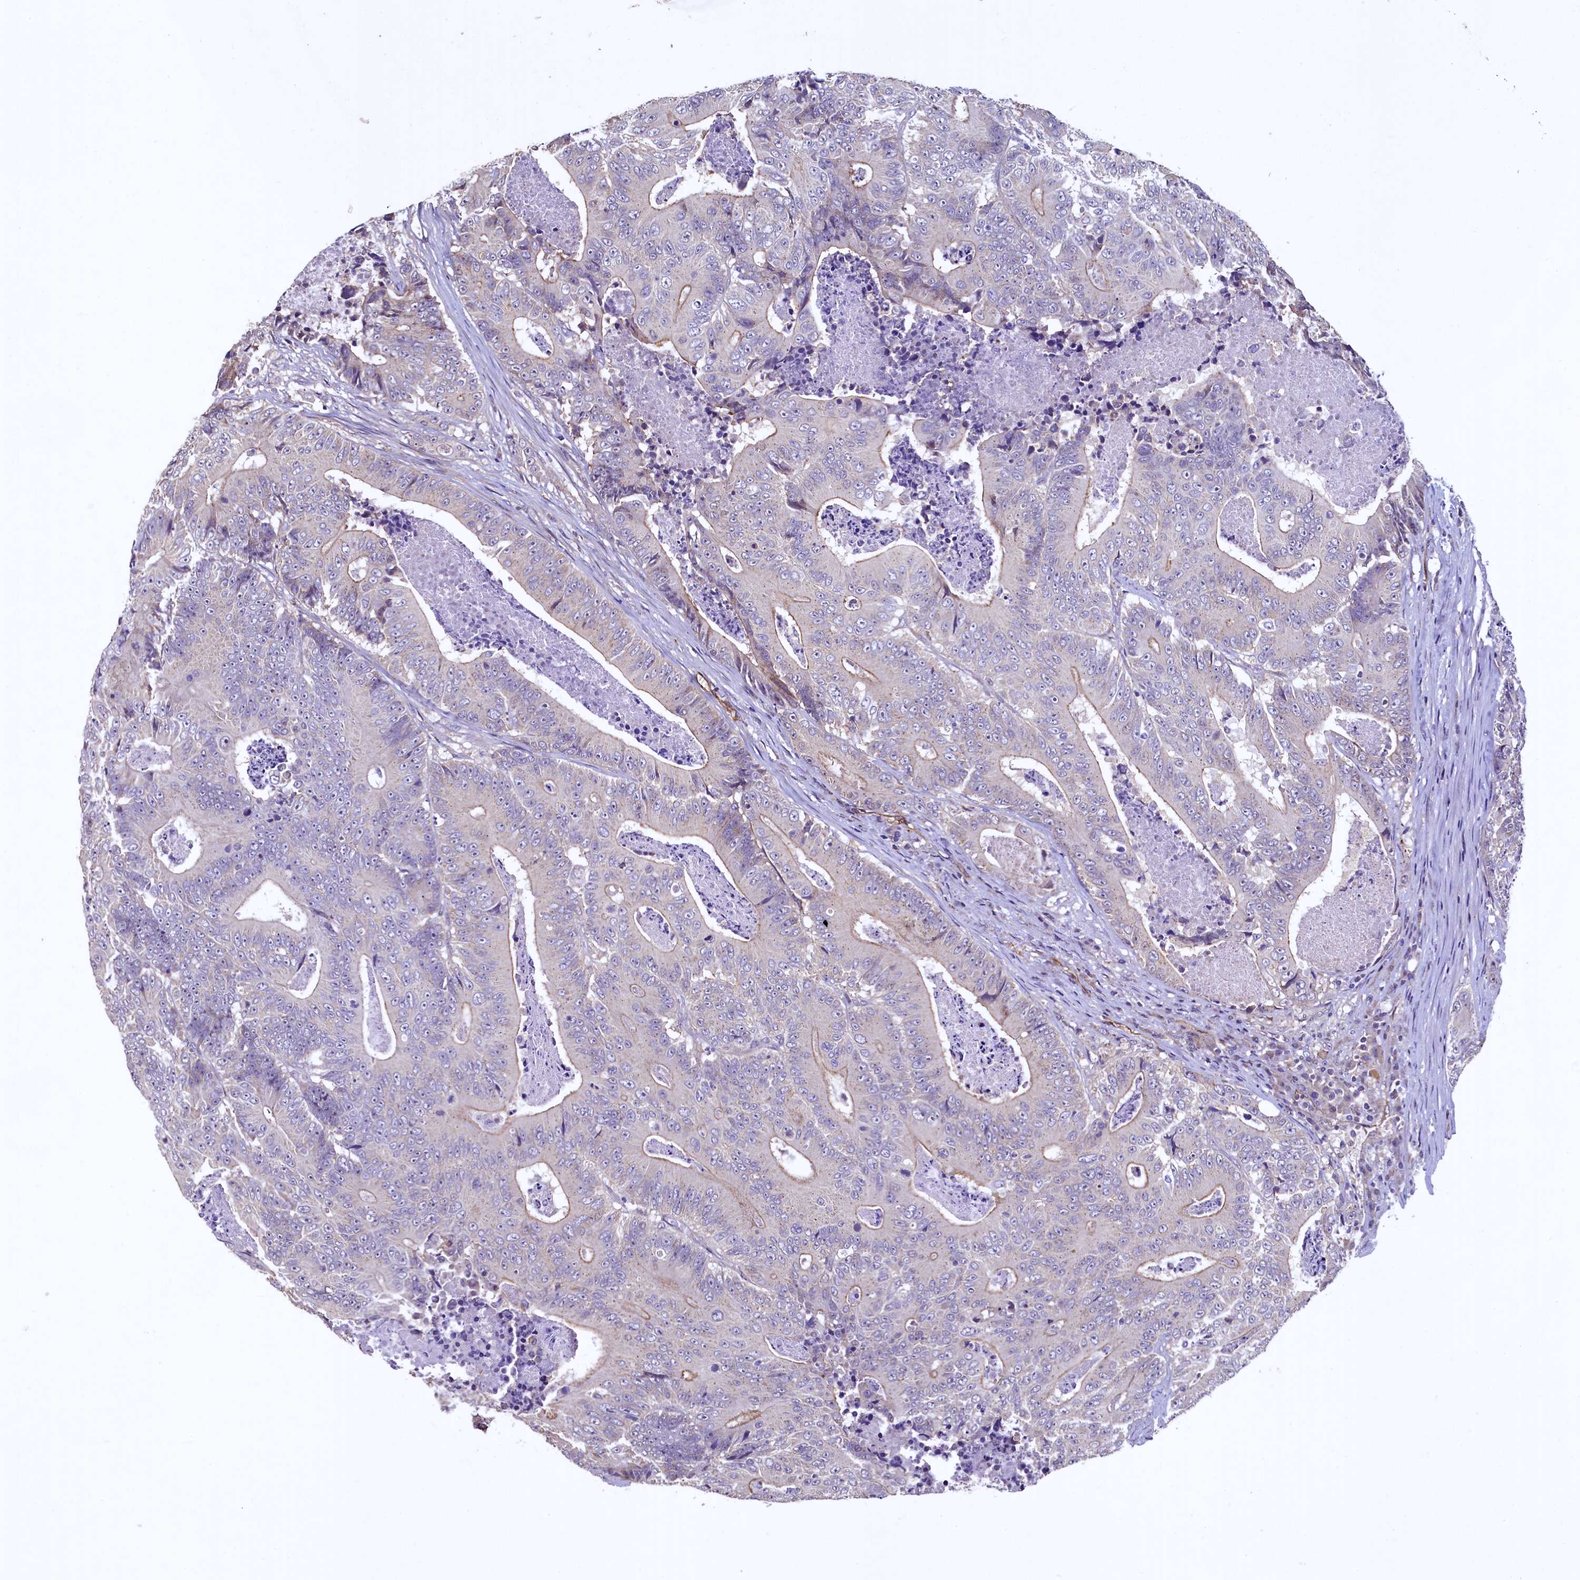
{"staining": {"intensity": "weak", "quantity": "<25%", "location": "cytoplasmic/membranous"}, "tissue": "colorectal cancer", "cell_type": "Tumor cells", "image_type": "cancer", "snomed": [{"axis": "morphology", "description": "Adenocarcinoma, NOS"}, {"axis": "topography", "description": "Colon"}], "caption": "The image demonstrates no staining of tumor cells in adenocarcinoma (colorectal).", "gene": "PALM", "patient": {"sex": "male", "age": 83}}